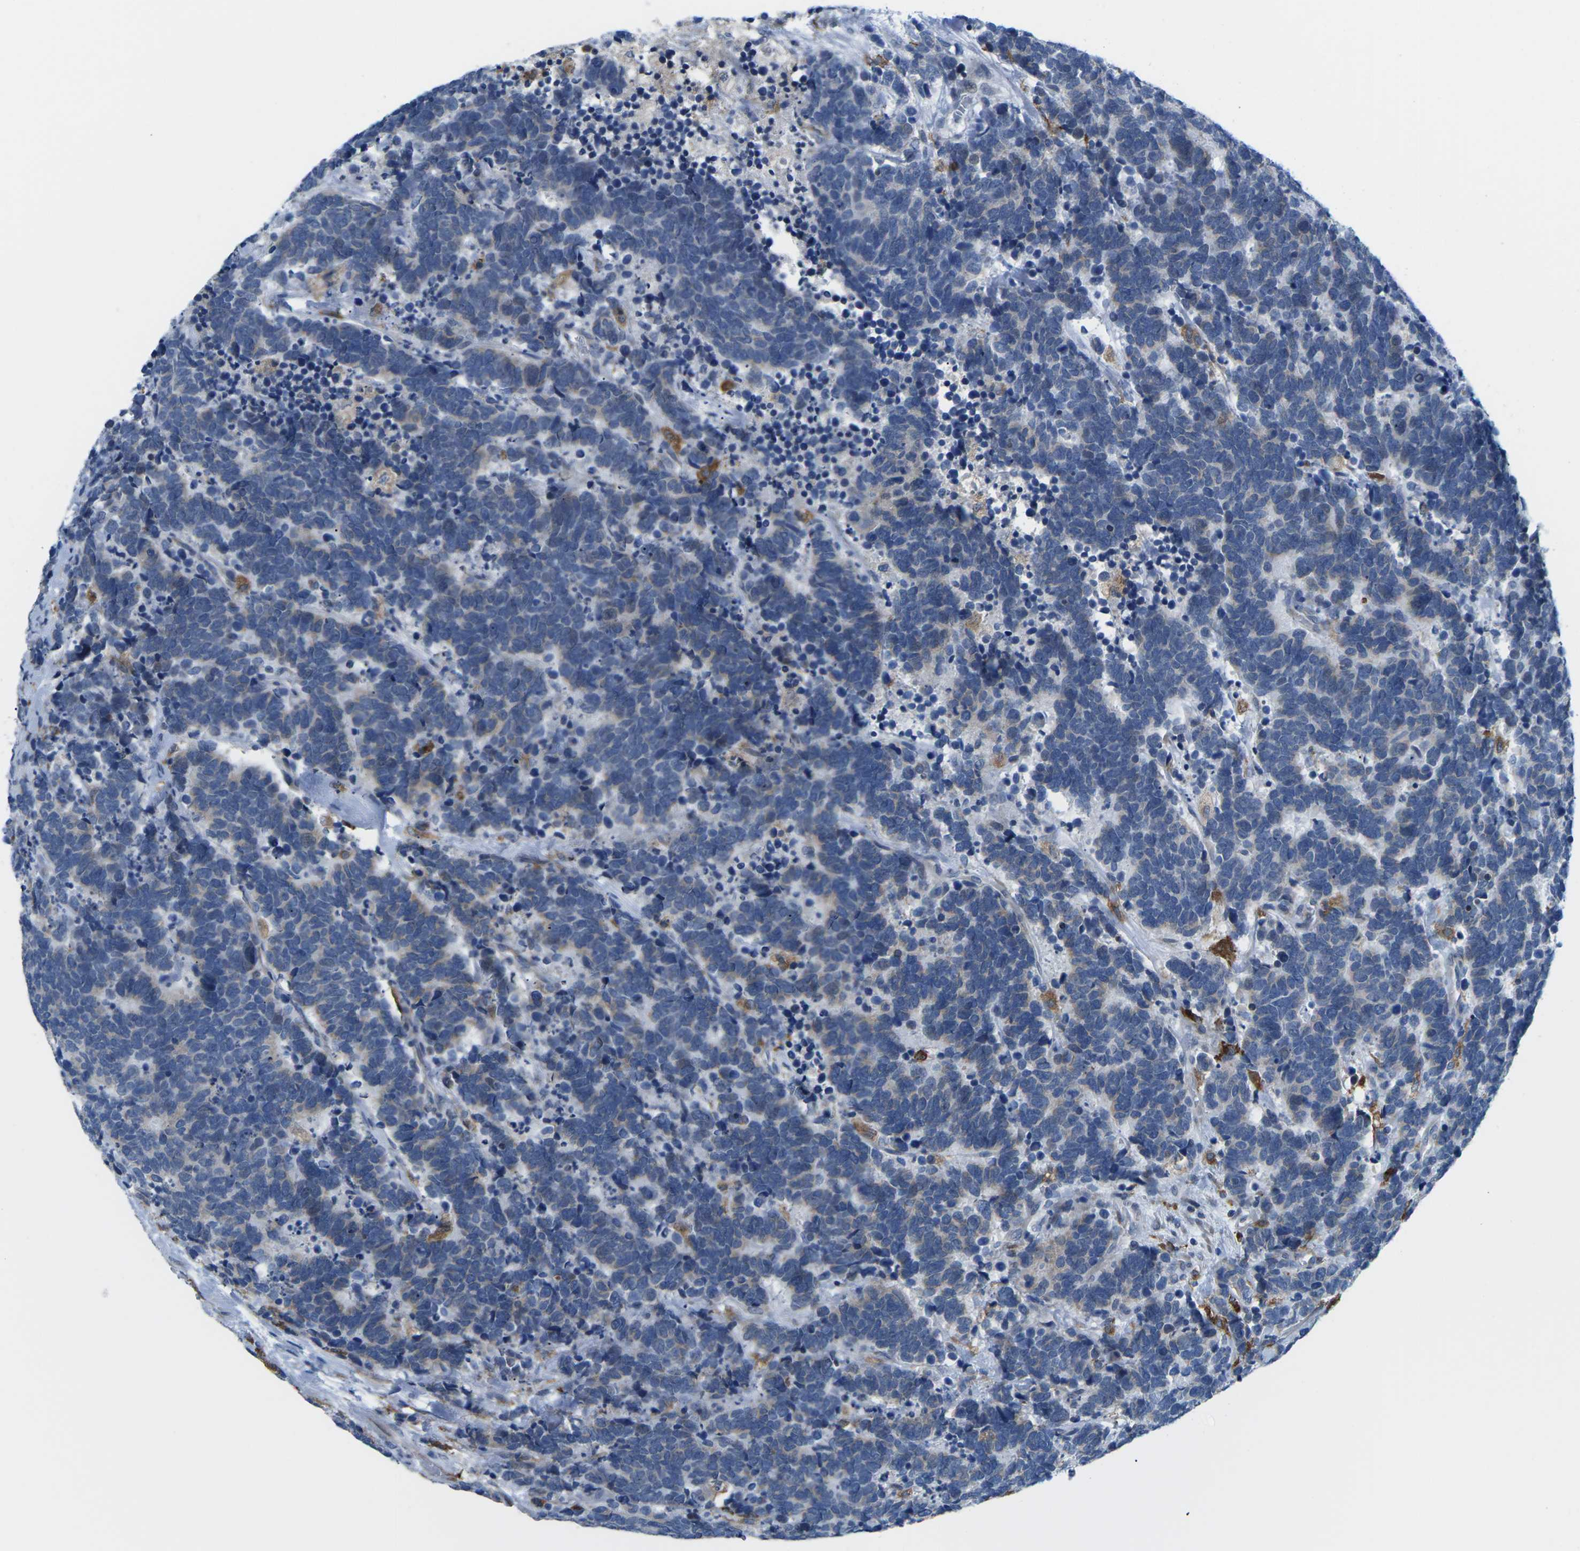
{"staining": {"intensity": "weak", "quantity": "<25%", "location": "cytoplasmic/membranous"}, "tissue": "carcinoid", "cell_type": "Tumor cells", "image_type": "cancer", "snomed": [{"axis": "morphology", "description": "Carcinoma, NOS"}, {"axis": "morphology", "description": "Carcinoid, malignant, NOS"}, {"axis": "topography", "description": "Urinary bladder"}], "caption": "Immunohistochemical staining of human carcinoid demonstrates no significant expression in tumor cells.", "gene": "PTPN1", "patient": {"sex": "male", "age": 57}}